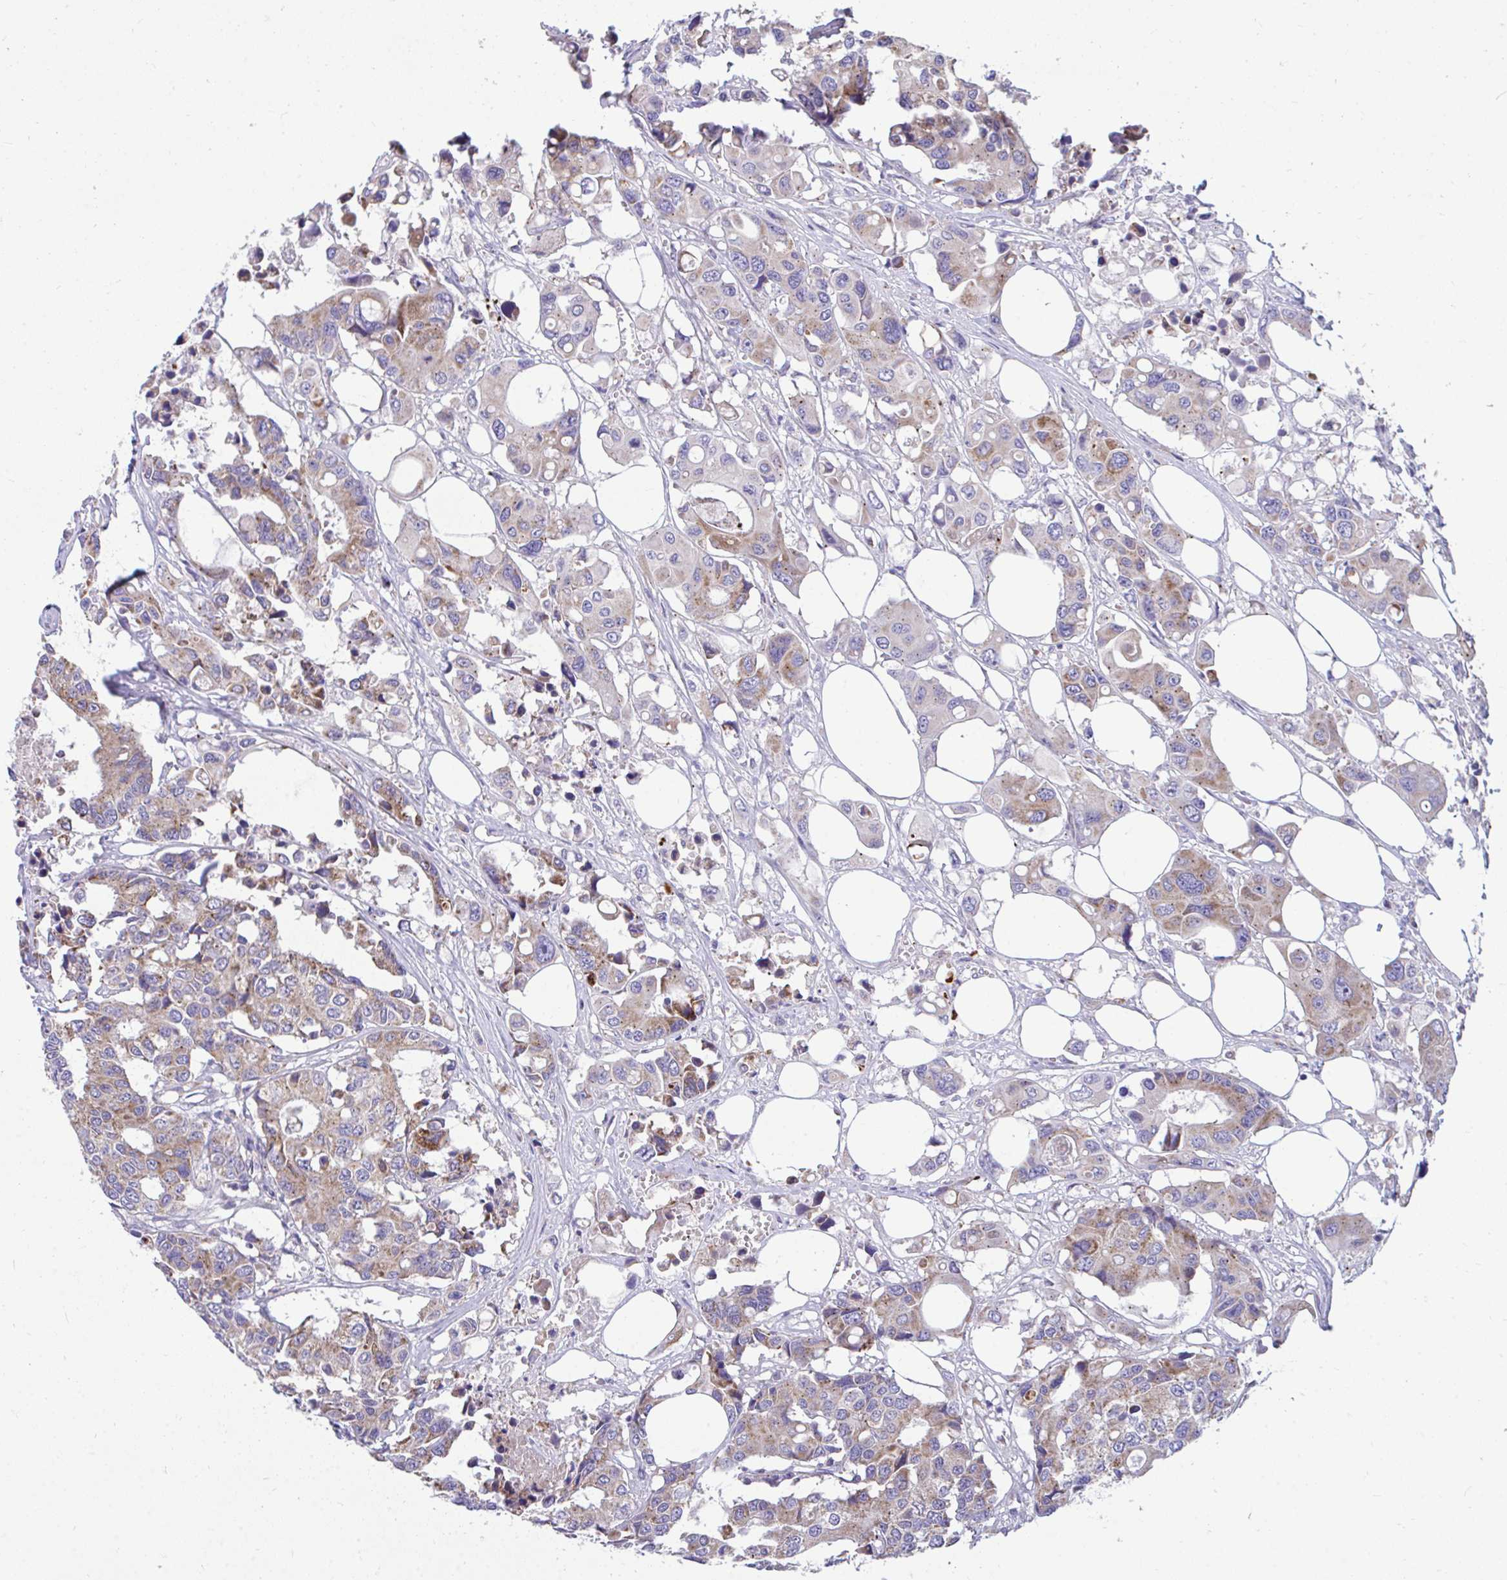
{"staining": {"intensity": "moderate", "quantity": ">75%", "location": "cytoplasmic/membranous"}, "tissue": "colorectal cancer", "cell_type": "Tumor cells", "image_type": "cancer", "snomed": [{"axis": "morphology", "description": "Adenocarcinoma, NOS"}, {"axis": "topography", "description": "Colon"}], "caption": "Colorectal cancer (adenocarcinoma) stained for a protein displays moderate cytoplasmic/membranous positivity in tumor cells.", "gene": "MRPS16", "patient": {"sex": "male", "age": 77}}